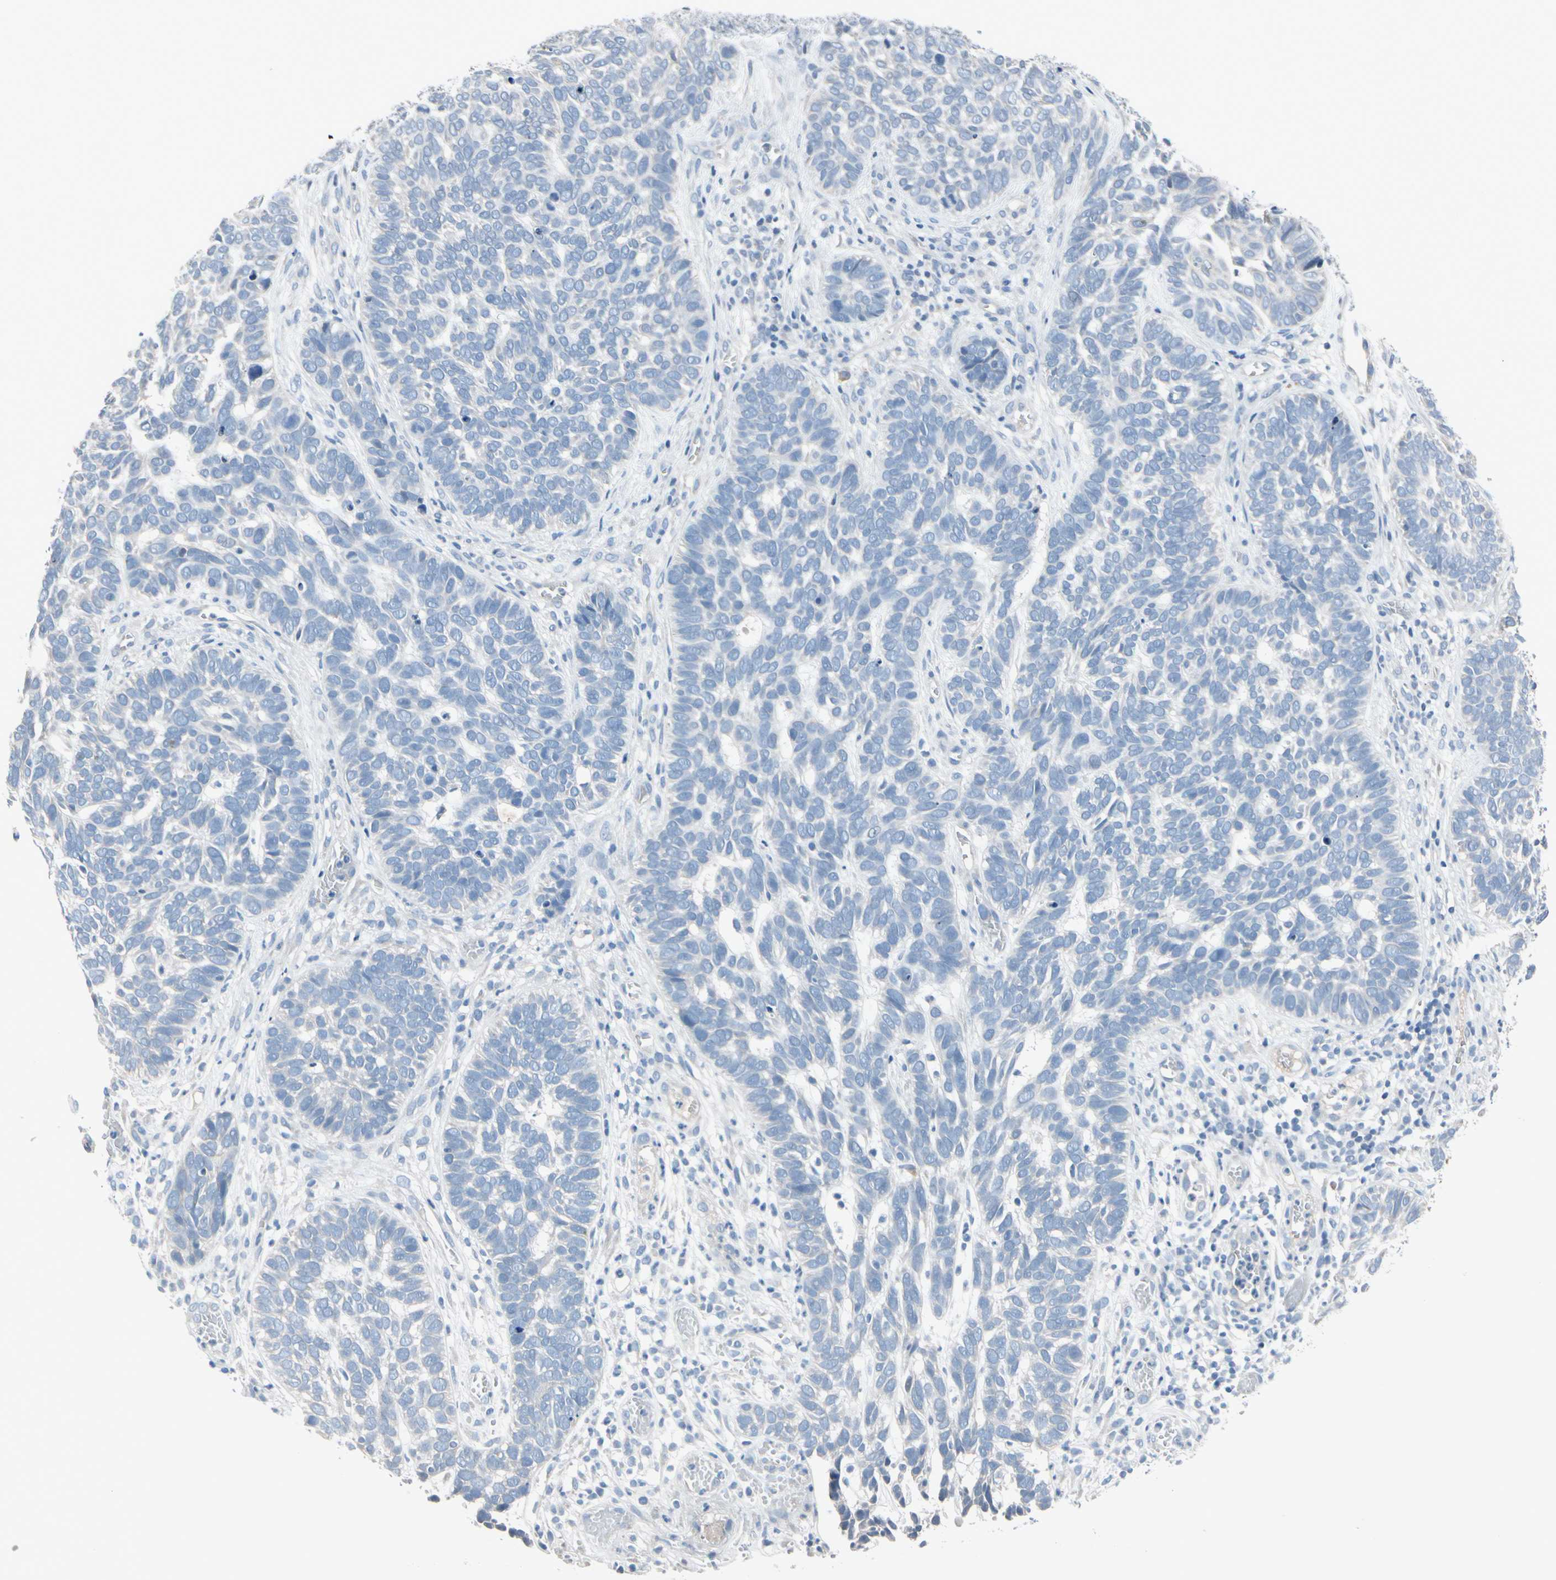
{"staining": {"intensity": "negative", "quantity": "none", "location": "none"}, "tissue": "skin cancer", "cell_type": "Tumor cells", "image_type": "cancer", "snomed": [{"axis": "morphology", "description": "Basal cell carcinoma"}, {"axis": "topography", "description": "Skin"}], "caption": "A high-resolution photomicrograph shows immunohistochemistry staining of skin cancer, which displays no significant positivity in tumor cells.", "gene": "PGR", "patient": {"sex": "male", "age": 87}}